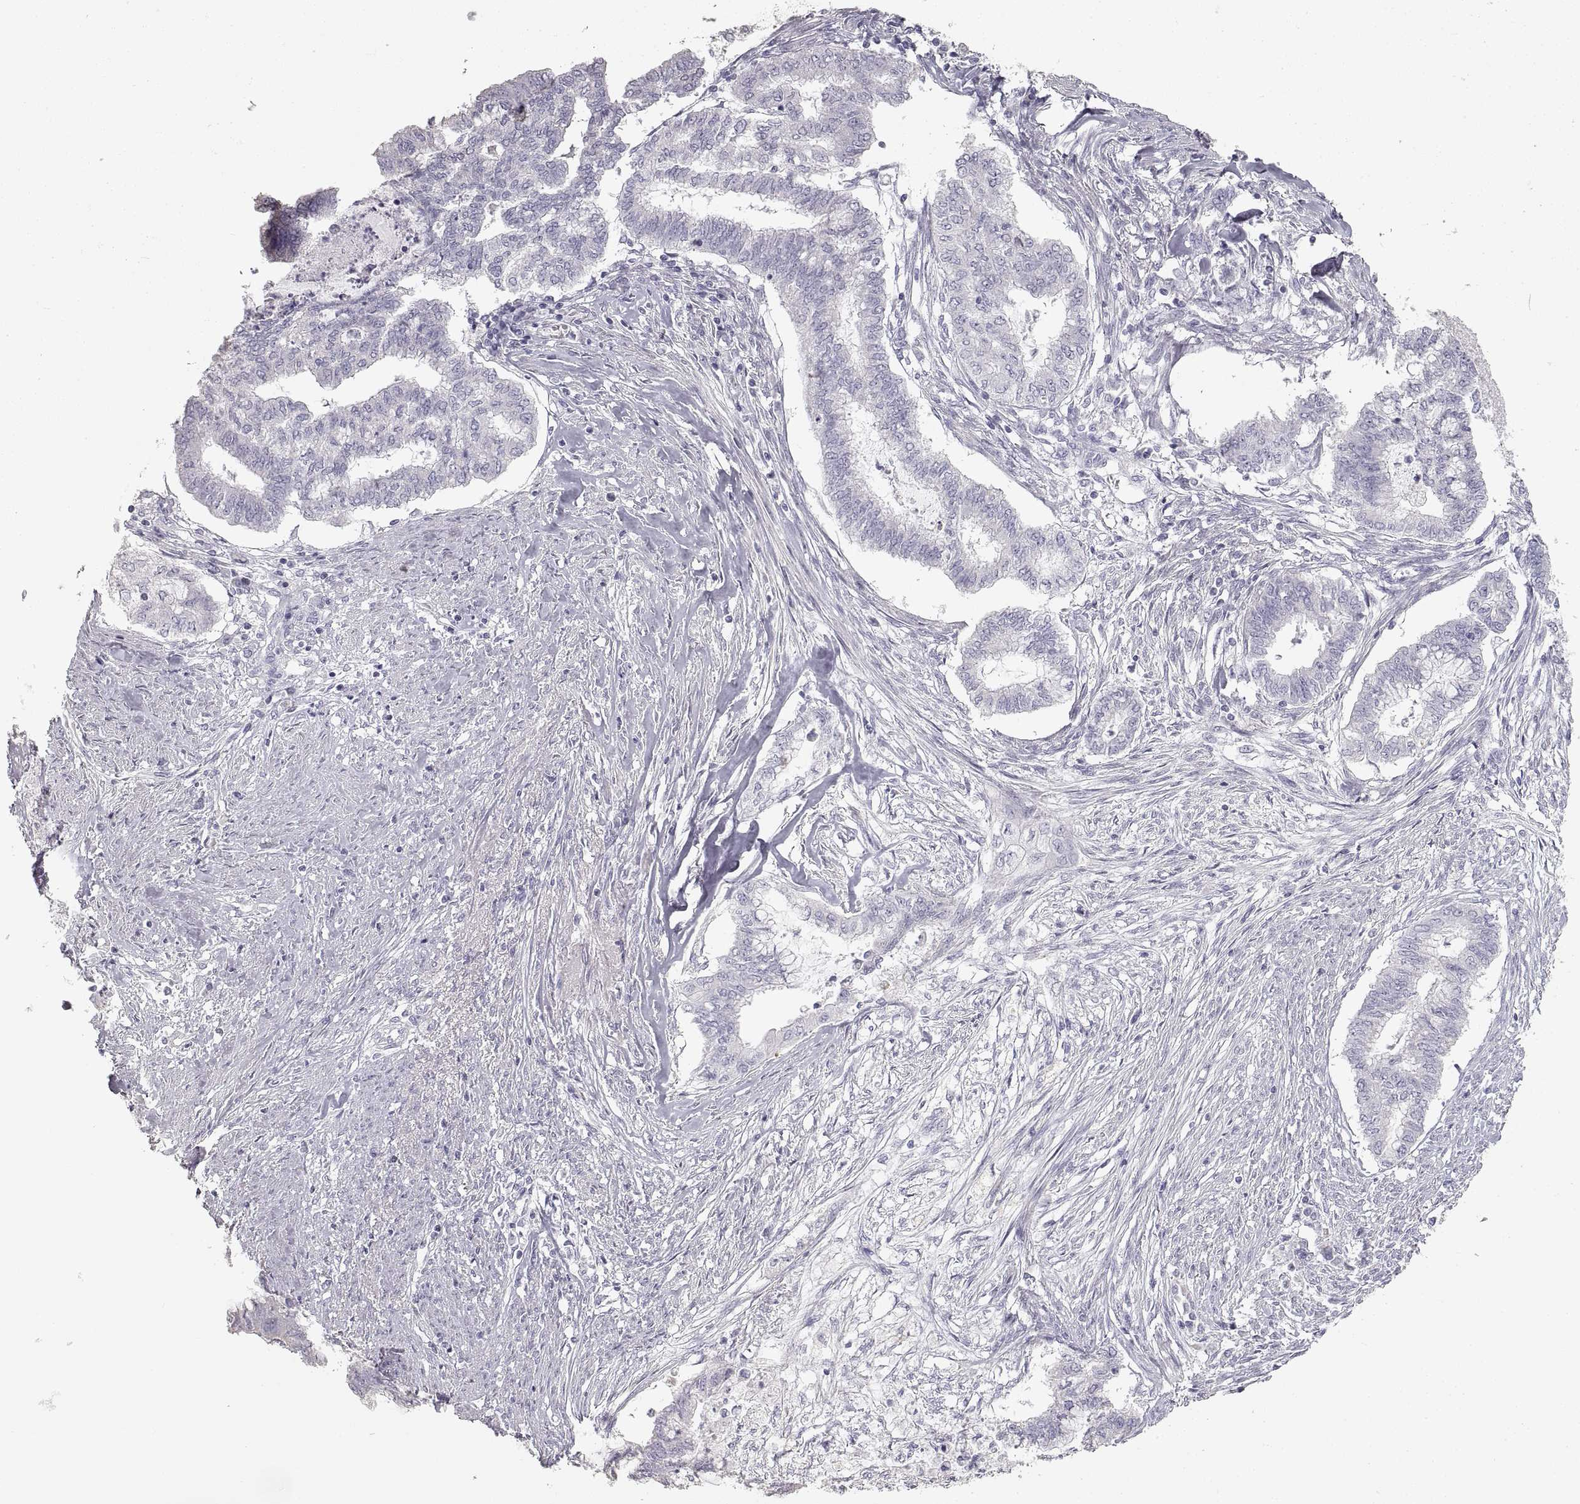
{"staining": {"intensity": "negative", "quantity": "none", "location": "none"}, "tissue": "endometrial cancer", "cell_type": "Tumor cells", "image_type": "cancer", "snomed": [{"axis": "morphology", "description": "Adenocarcinoma, NOS"}, {"axis": "topography", "description": "Endometrium"}], "caption": "Micrograph shows no significant protein expression in tumor cells of adenocarcinoma (endometrial). (Immunohistochemistry (ihc), brightfield microscopy, high magnification).", "gene": "ZP3", "patient": {"sex": "female", "age": 79}}